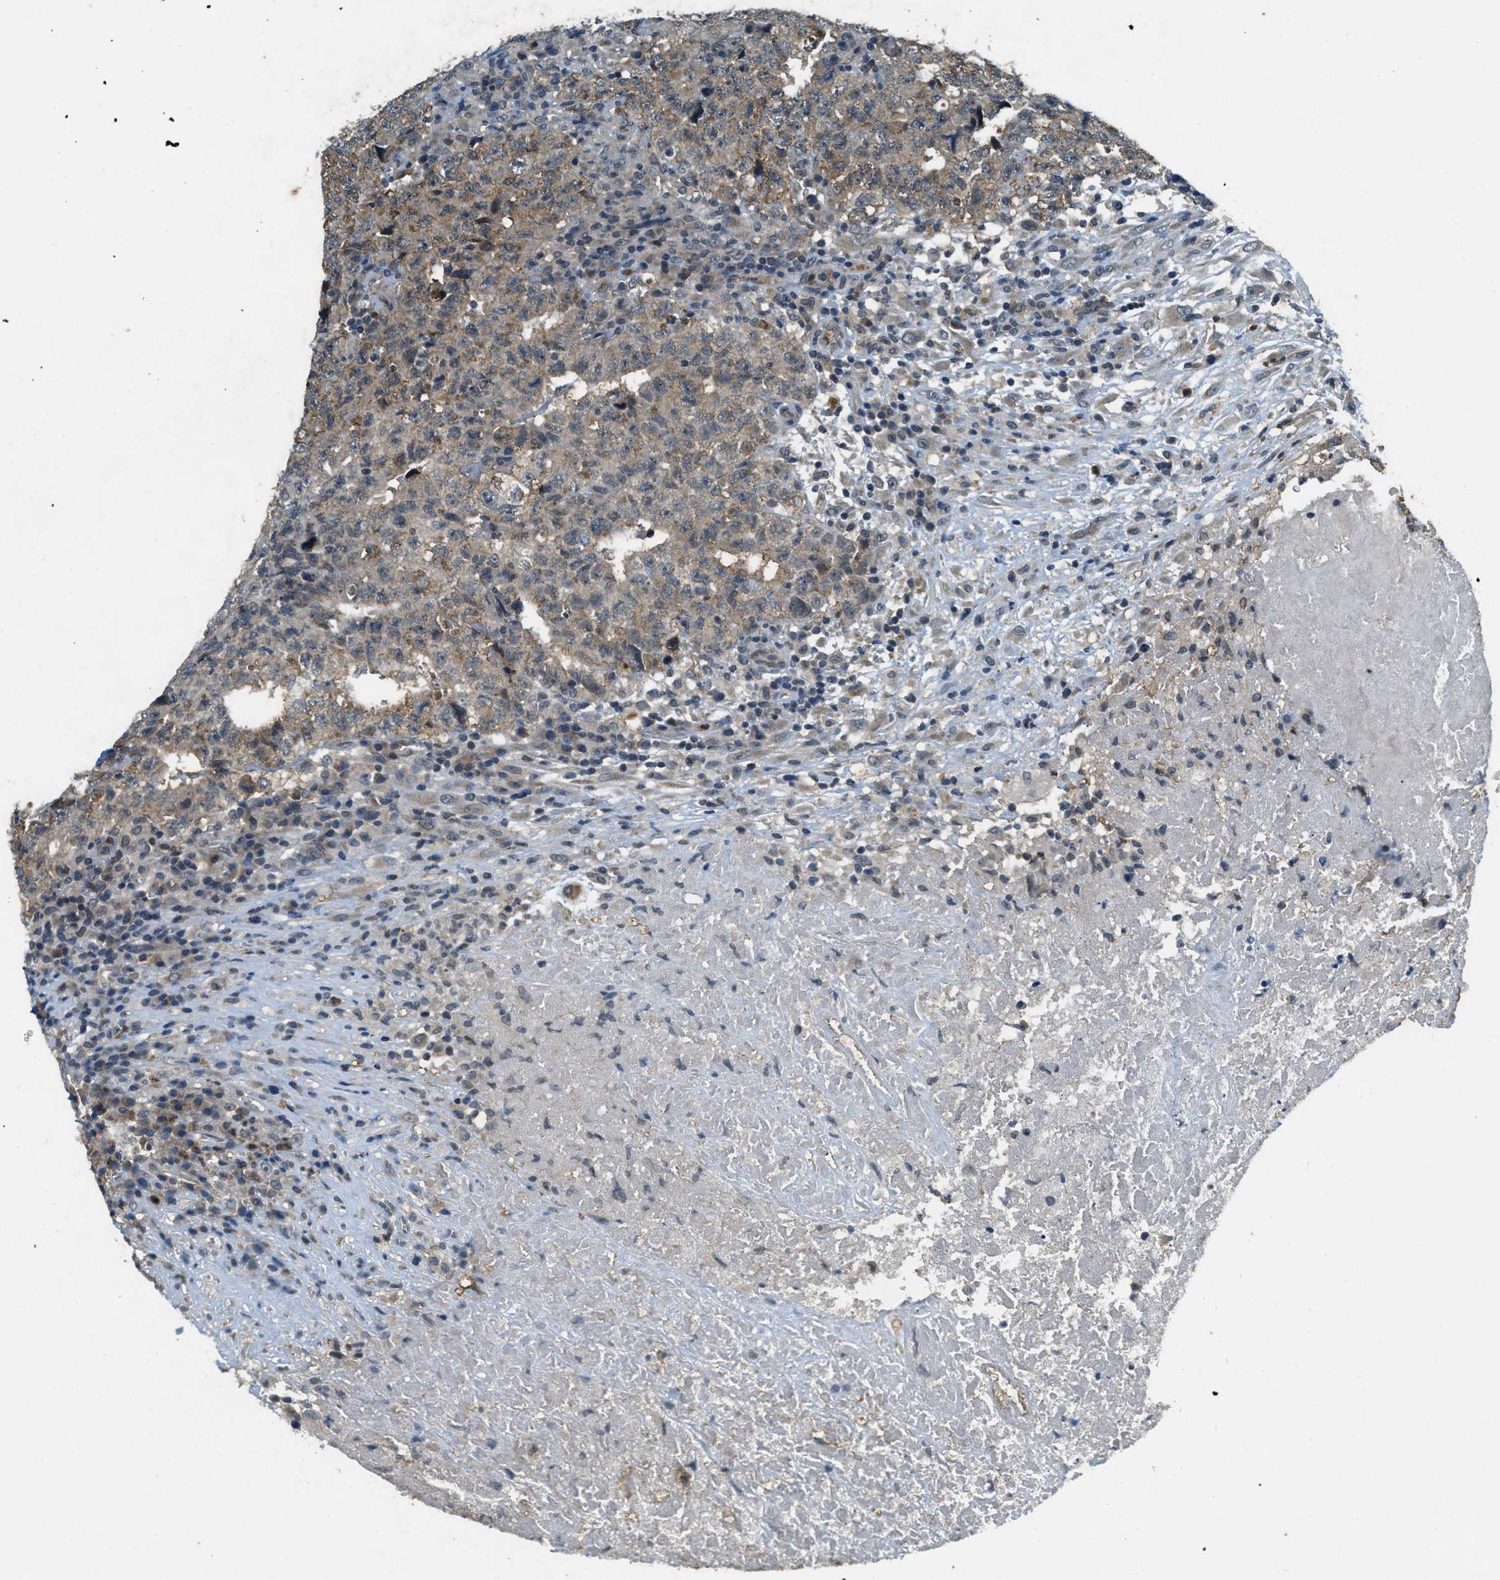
{"staining": {"intensity": "weak", "quantity": "<25%", "location": "cytoplasmic/membranous"}, "tissue": "testis cancer", "cell_type": "Tumor cells", "image_type": "cancer", "snomed": [{"axis": "morphology", "description": "Necrosis, NOS"}, {"axis": "morphology", "description": "Carcinoma, Embryonal, NOS"}, {"axis": "topography", "description": "Testis"}], "caption": "The image shows no staining of tumor cells in embryonal carcinoma (testis).", "gene": "TCF20", "patient": {"sex": "male", "age": 19}}